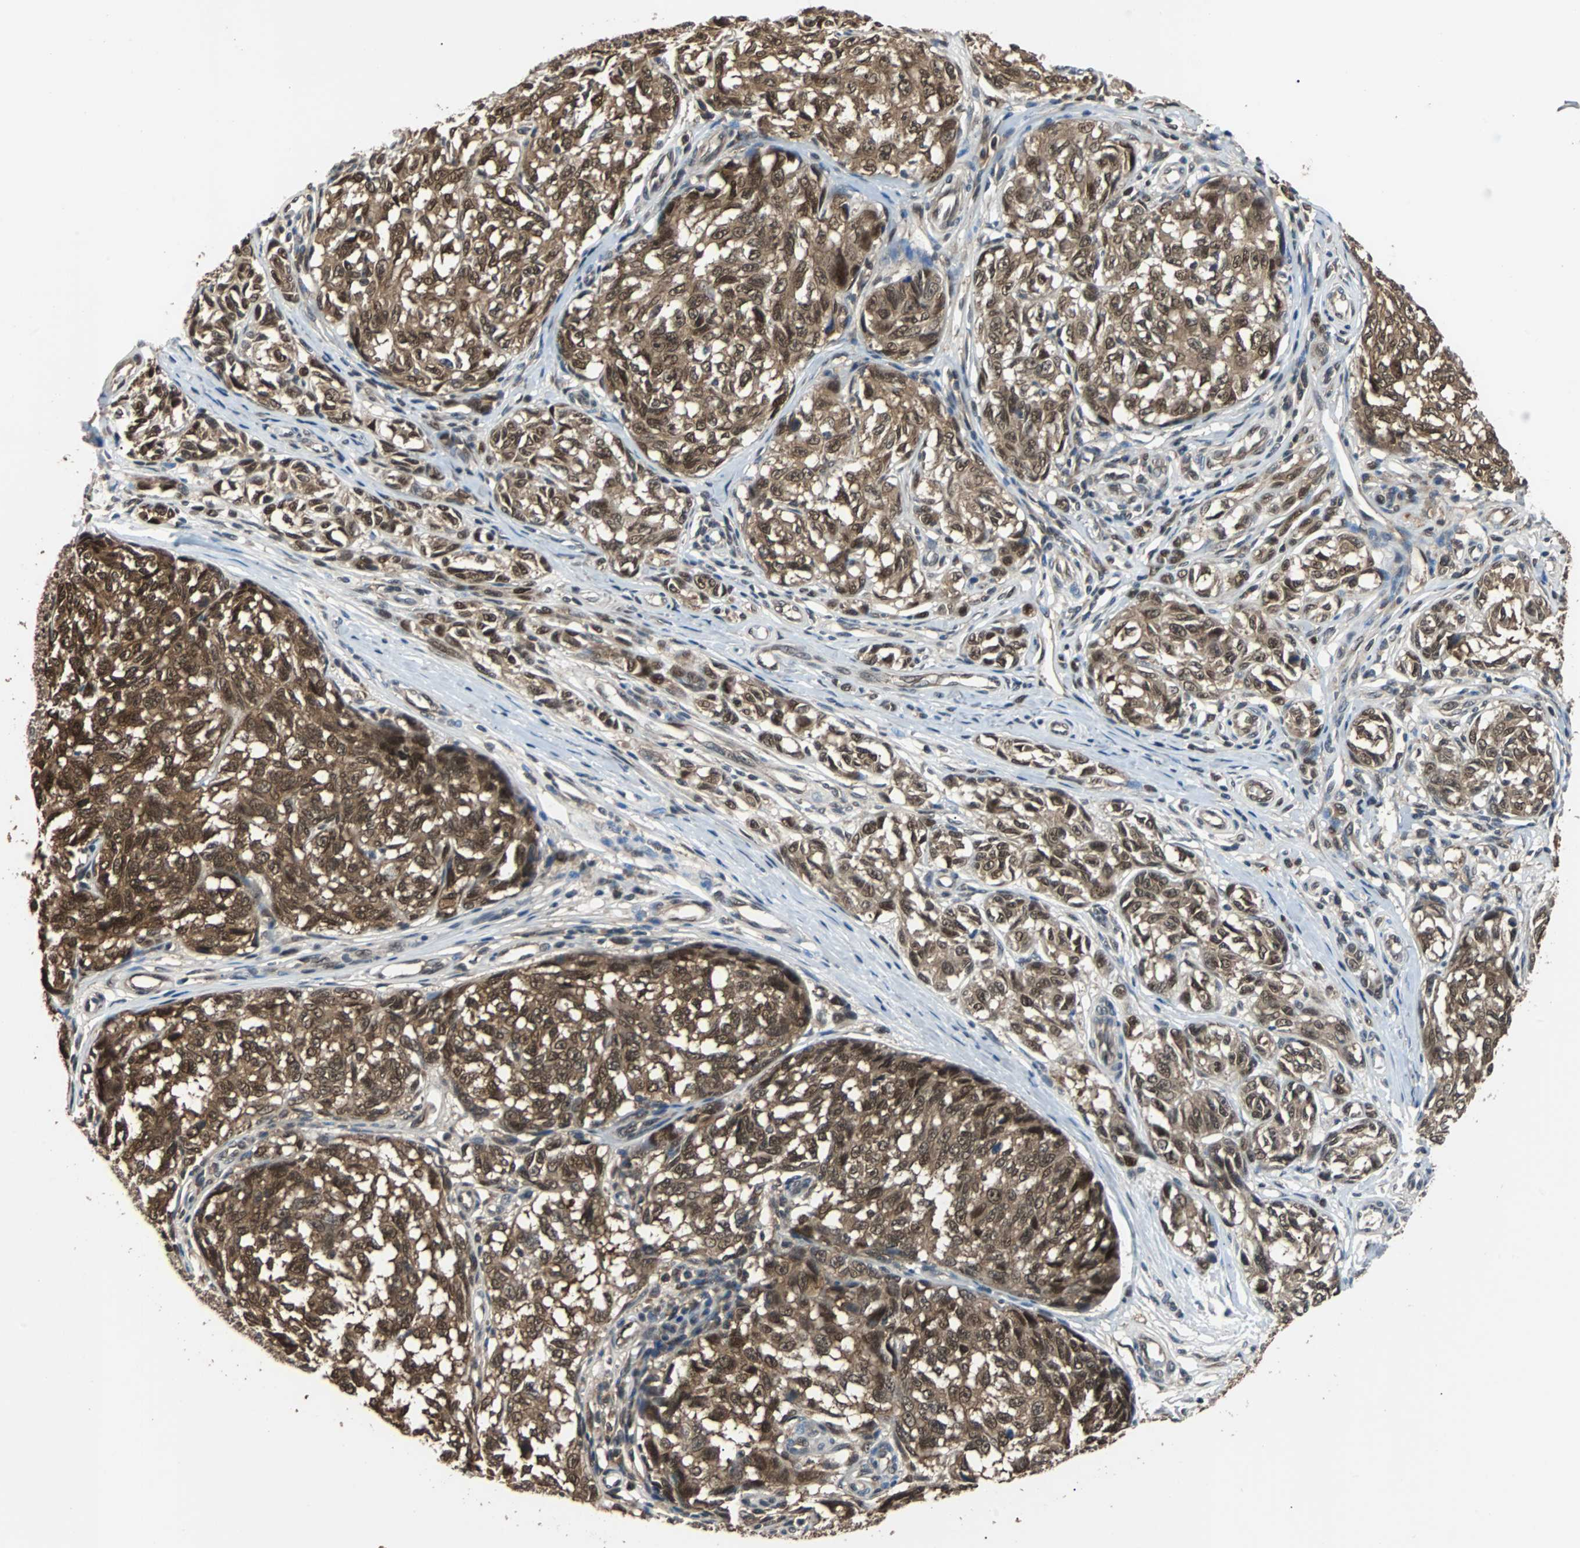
{"staining": {"intensity": "strong", "quantity": ">75%", "location": "cytoplasmic/membranous,nuclear"}, "tissue": "melanoma", "cell_type": "Tumor cells", "image_type": "cancer", "snomed": [{"axis": "morphology", "description": "Malignant melanoma, NOS"}, {"axis": "topography", "description": "Skin"}], "caption": "An immunohistochemistry (IHC) histopathology image of tumor tissue is shown. Protein staining in brown labels strong cytoplasmic/membranous and nuclear positivity in malignant melanoma within tumor cells. (brown staining indicates protein expression, while blue staining denotes nuclei).", "gene": "PRDX6", "patient": {"sex": "female", "age": 64}}